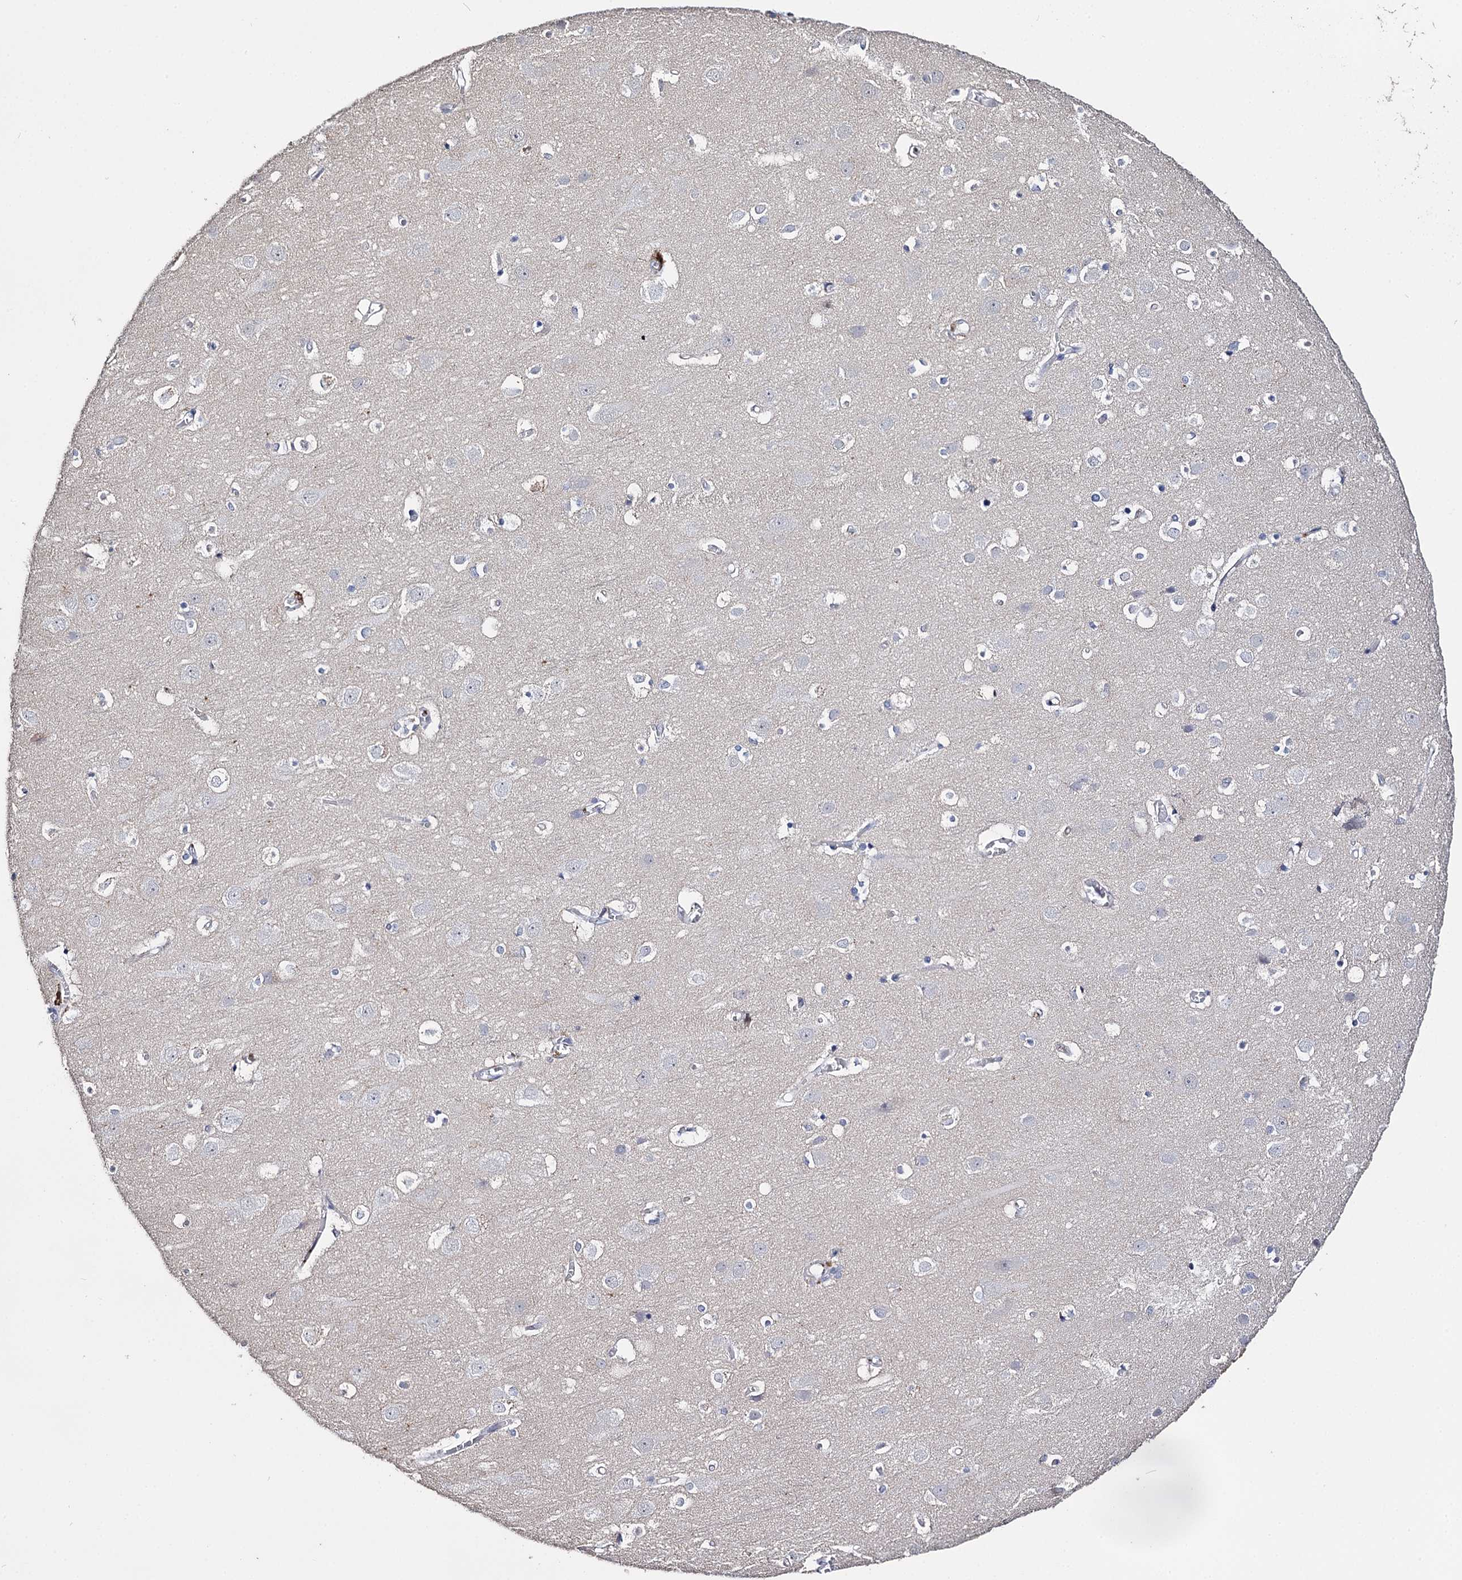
{"staining": {"intensity": "negative", "quantity": "none", "location": "none"}, "tissue": "cerebral cortex", "cell_type": "Endothelial cells", "image_type": "normal", "snomed": [{"axis": "morphology", "description": "Normal tissue, NOS"}, {"axis": "topography", "description": "Cerebral cortex"}], "caption": "The immunohistochemistry (IHC) micrograph has no significant expression in endothelial cells of cerebral cortex.", "gene": "DNAH6", "patient": {"sex": "male", "age": 54}}